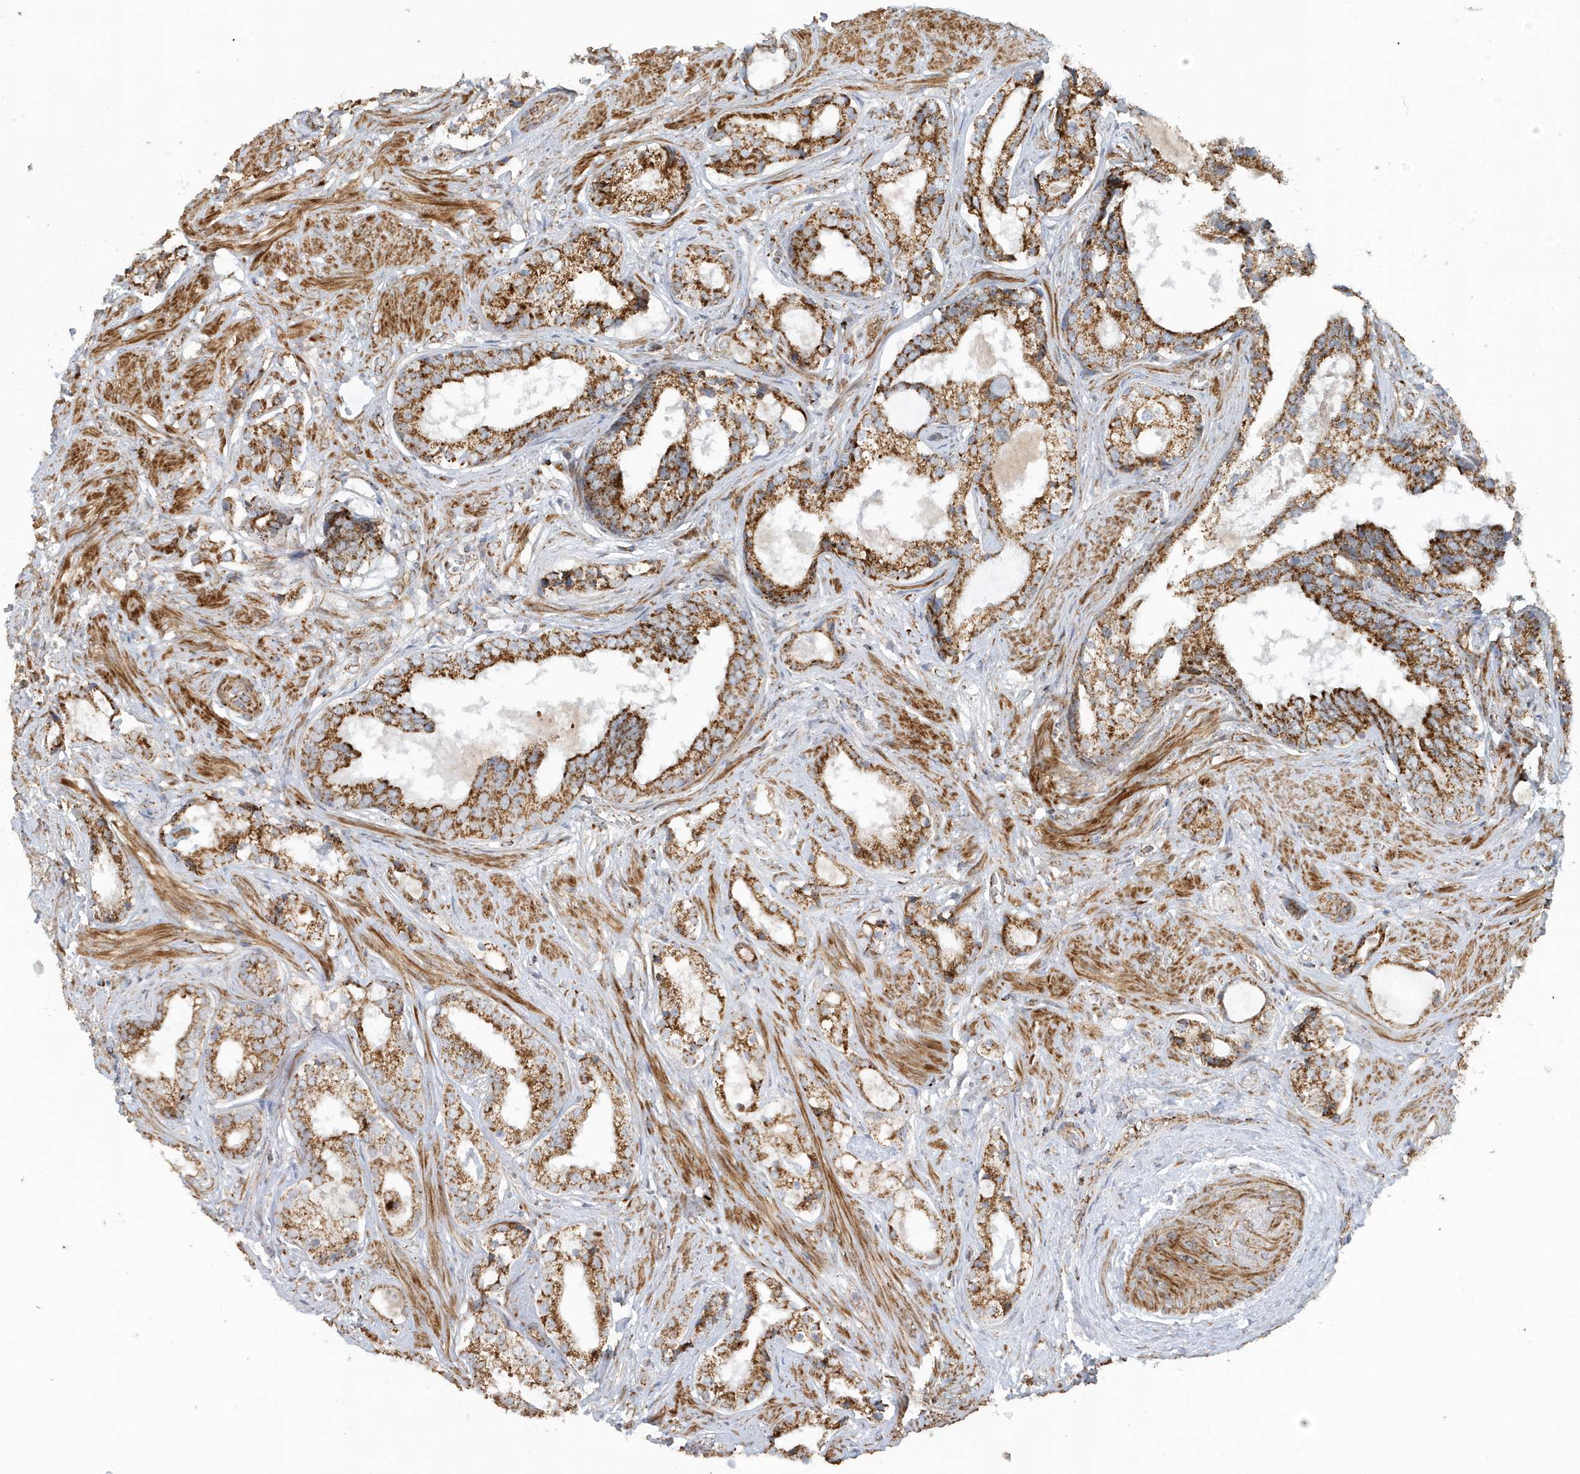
{"staining": {"intensity": "moderate", "quantity": ">75%", "location": "cytoplasmic/membranous"}, "tissue": "prostate cancer", "cell_type": "Tumor cells", "image_type": "cancer", "snomed": [{"axis": "morphology", "description": "Adenocarcinoma, High grade"}, {"axis": "topography", "description": "Prostate"}], "caption": "Moderate cytoplasmic/membranous positivity is present in approximately >75% of tumor cells in prostate cancer (high-grade adenocarcinoma).", "gene": "MAN1A1", "patient": {"sex": "male", "age": 58}}